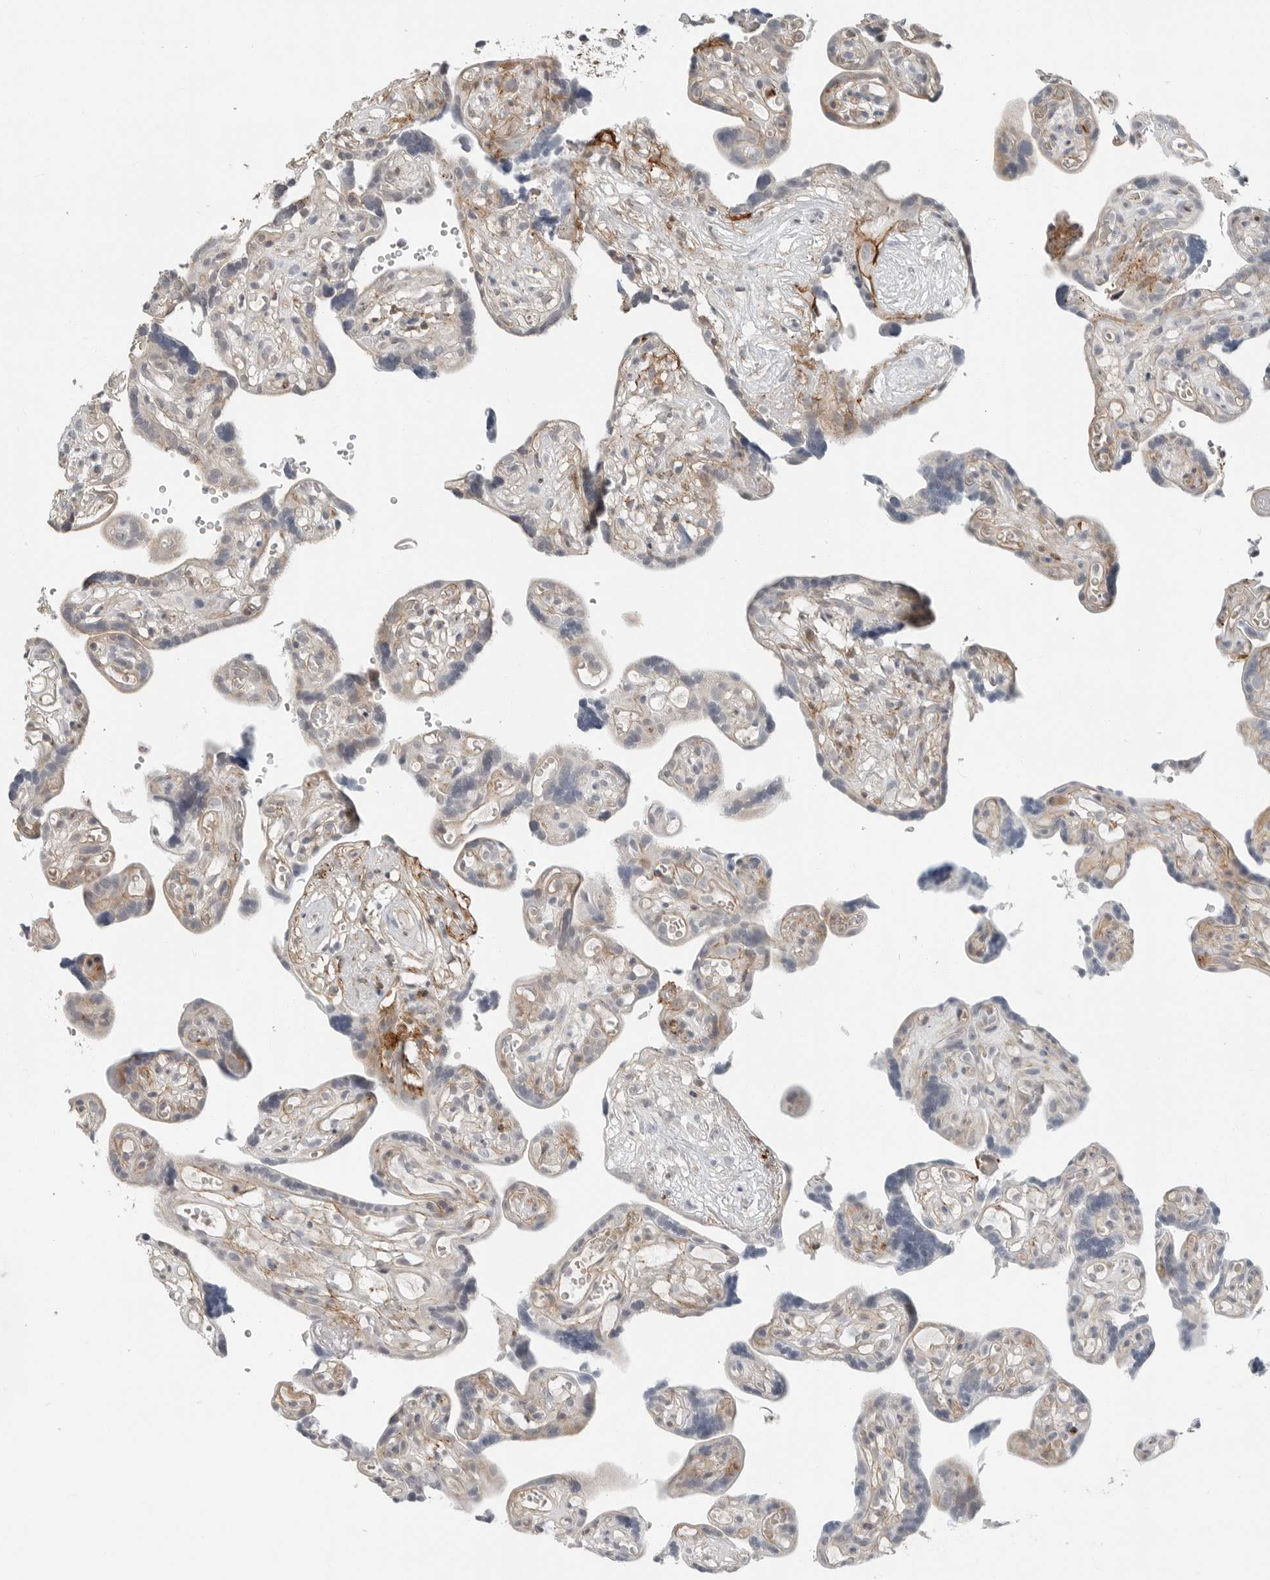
{"staining": {"intensity": "negative", "quantity": "none", "location": "none"}, "tissue": "placenta", "cell_type": "Decidual cells", "image_type": "normal", "snomed": [{"axis": "morphology", "description": "Normal tissue, NOS"}, {"axis": "topography", "description": "Placenta"}], "caption": "Placenta was stained to show a protein in brown. There is no significant staining in decidual cells. (Immunohistochemistry, brightfield microscopy, high magnification).", "gene": "LEFTY2", "patient": {"sex": "female", "age": 30}}